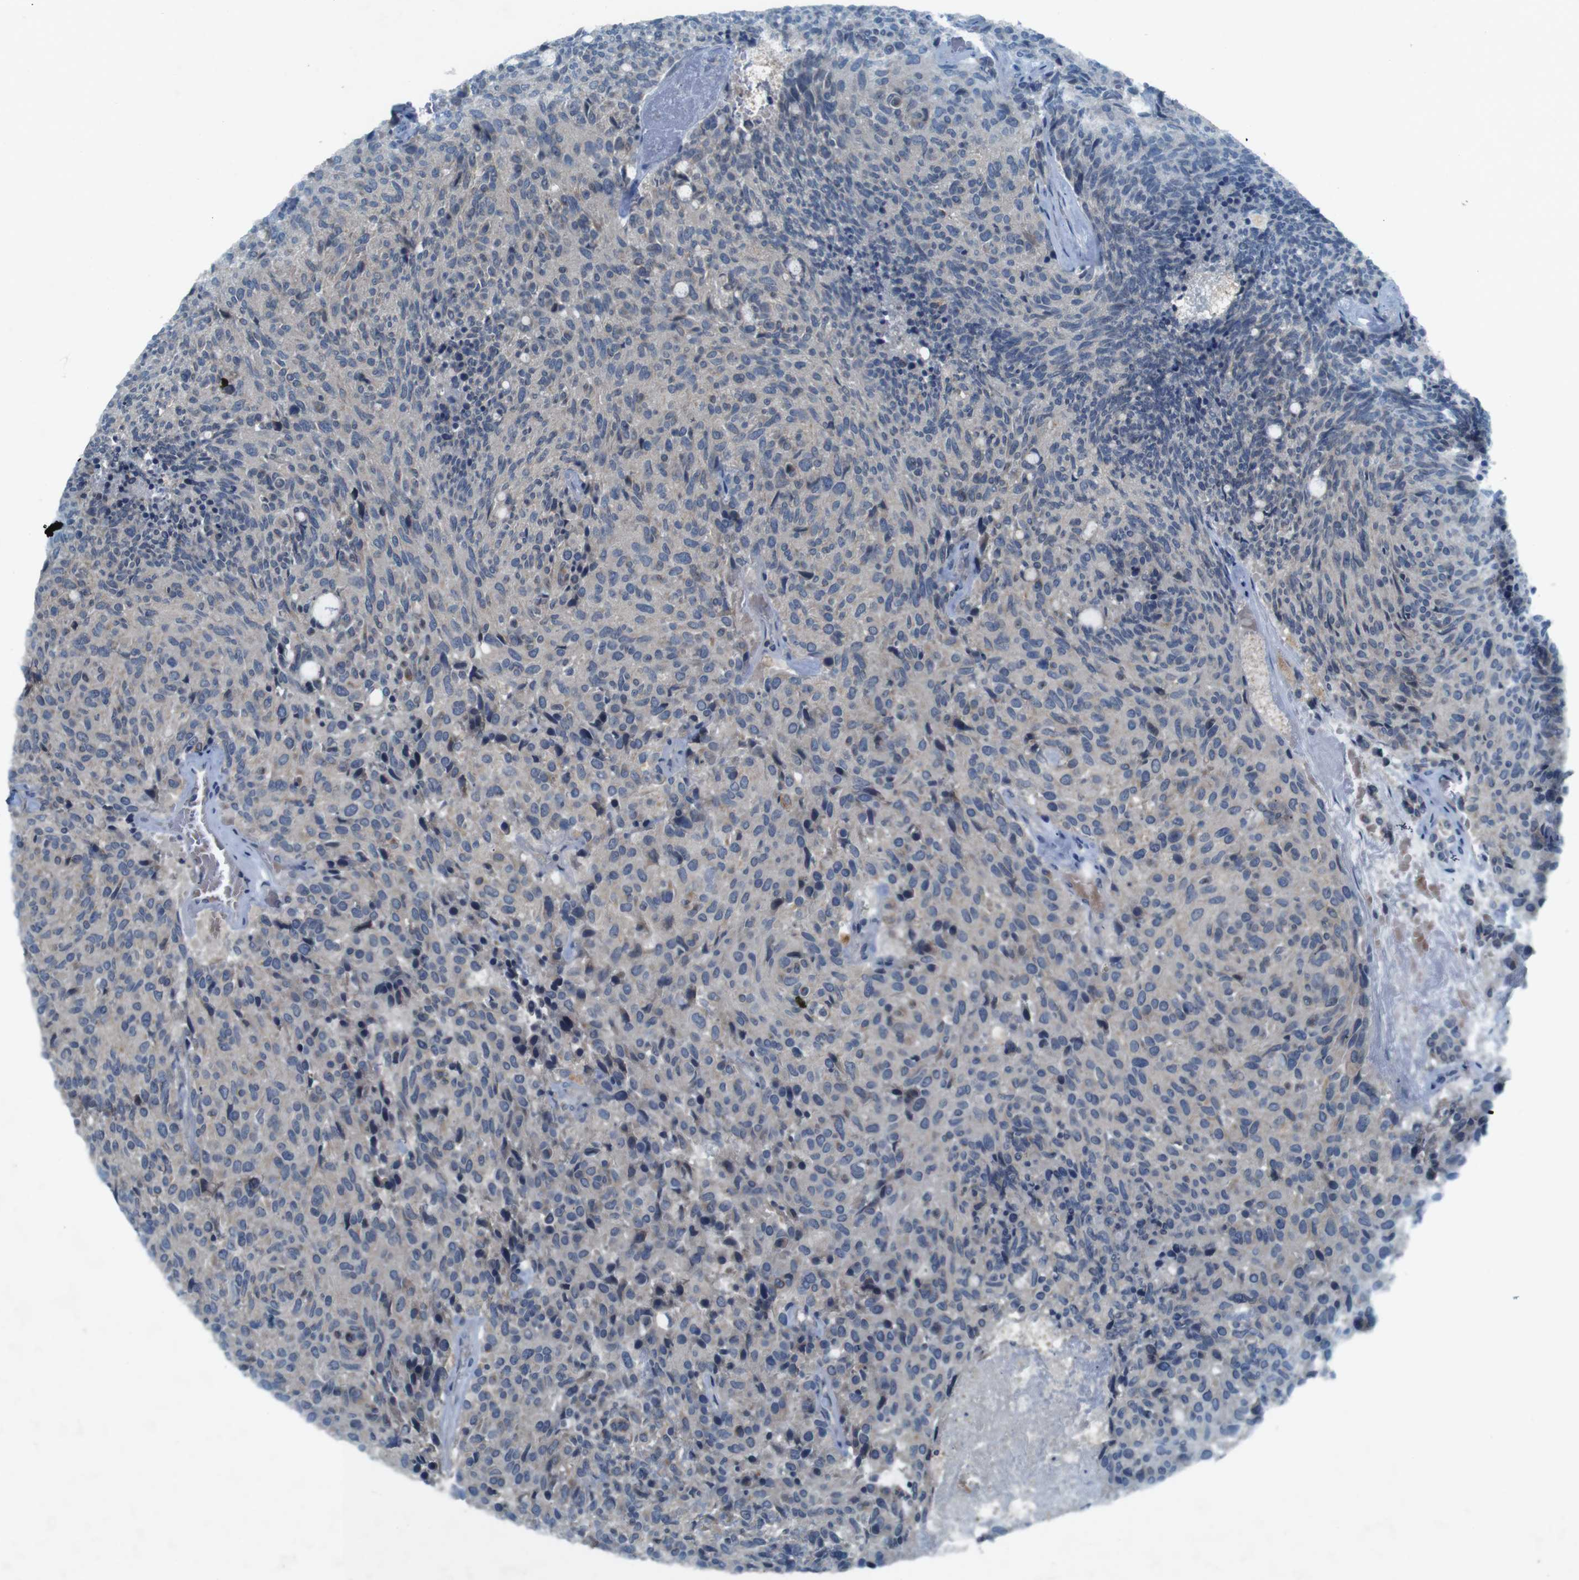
{"staining": {"intensity": "negative", "quantity": "none", "location": "none"}, "tissue": "carcinoid", "cell_type": "Tumor cells", "image_type": "cancer", "snomed": [{"axis": "morphology", "description": "Carcinoid, malignant, NOS"}, {"axis": "topography", "description": "Pancreas"}], "caption": "This histopathology image is of carcinoid (malignant) stained with IHC to label a protein in brown with the nuclei are counter-stained blue. There is no positivity in tumor cells.", "gene": "MOGAT3", "patient": {"sex": "female", "age": 54}}